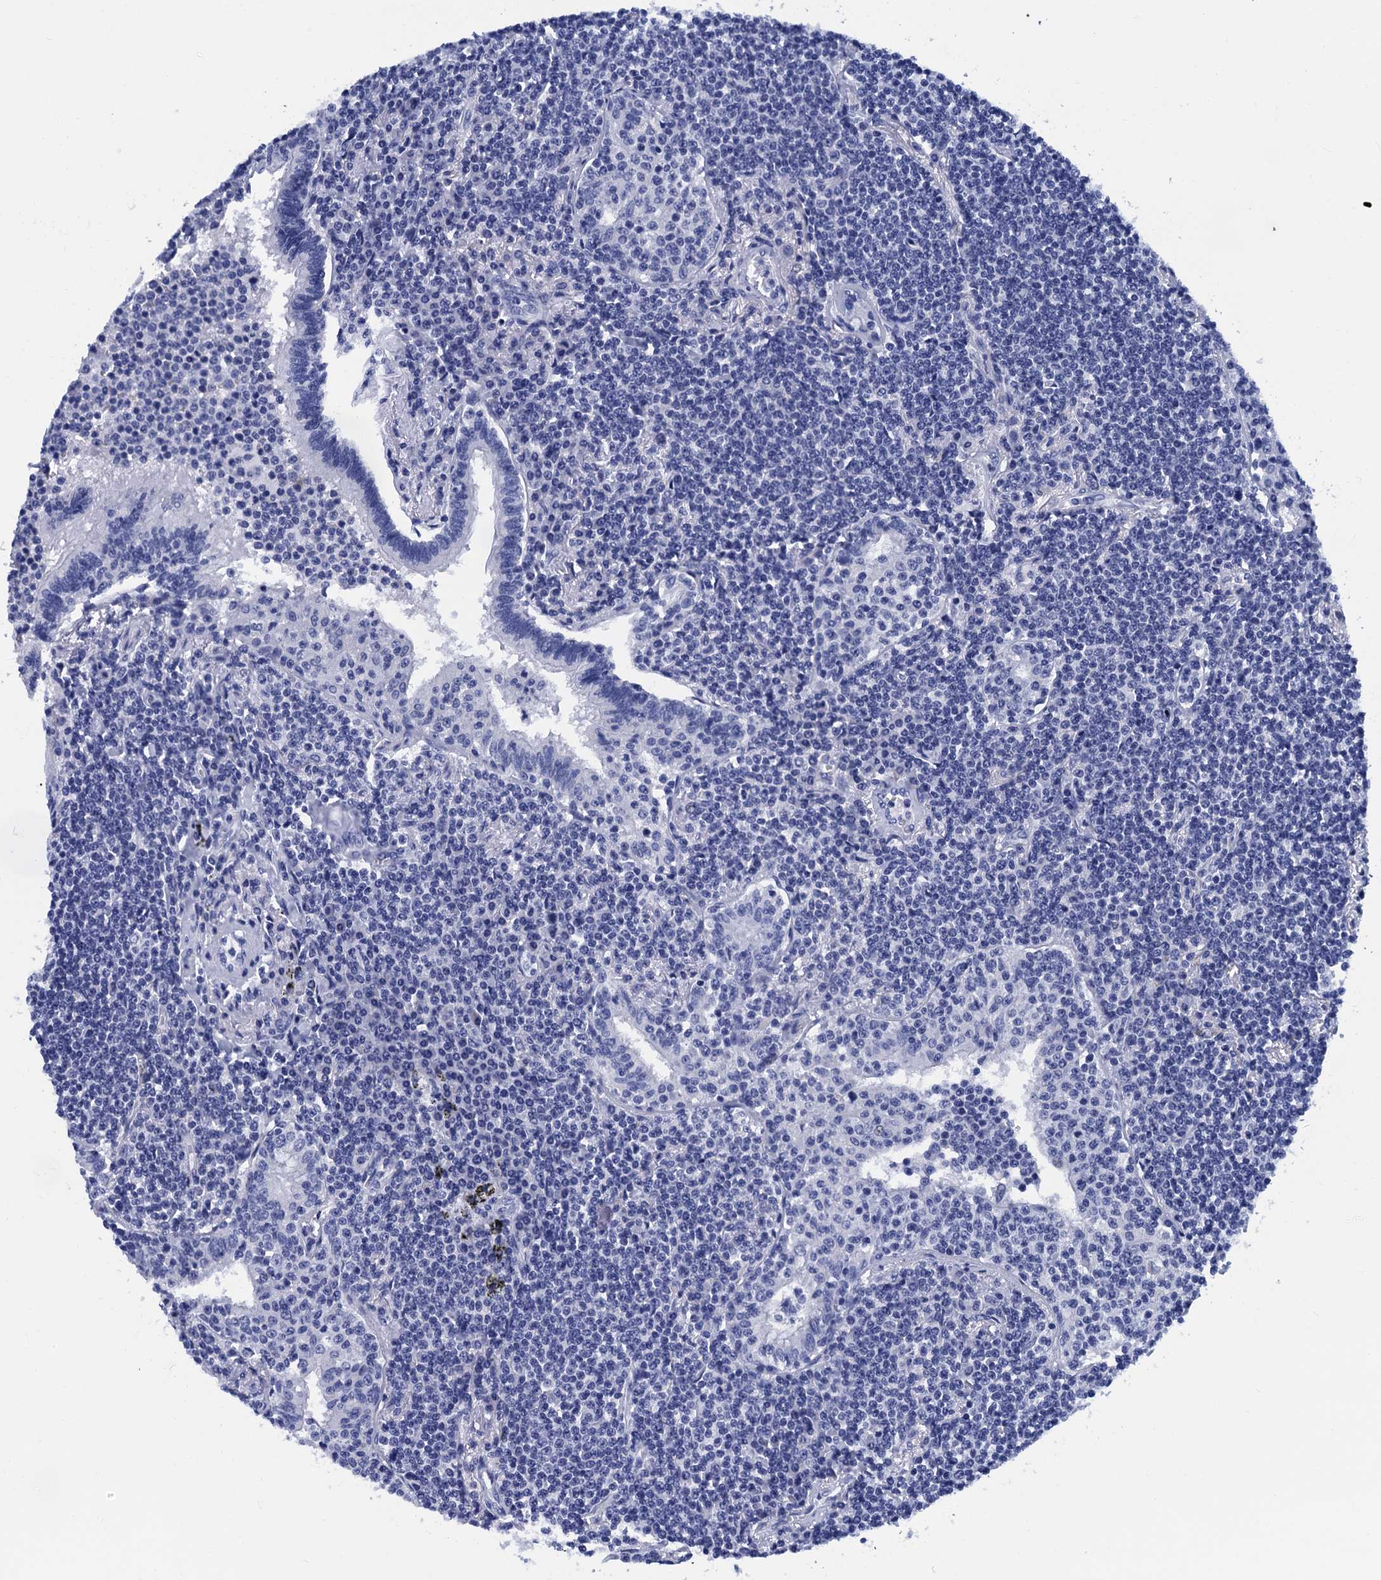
{"staining": {"intensity": "negative", "quantity": "none", "location": "none"}, "tissue": "lymphoma", "cell_type": "Tumor cells", "image_type": "cancer", "snomed": [{"axis": "morphology", "description": "Malignant lymphoma, non-Hodgkin's type, Low grade"}, {"axis": "topography", "description": "Lung"}], "caption": "This is an immunohistochemistry (IHC) image of low-grade malignant lymphoma, non-Hodgkin's type. There is no expression in tumor cells.", "gene": "MYBPC3", "patient": {"sex": "female", "age": 71}}